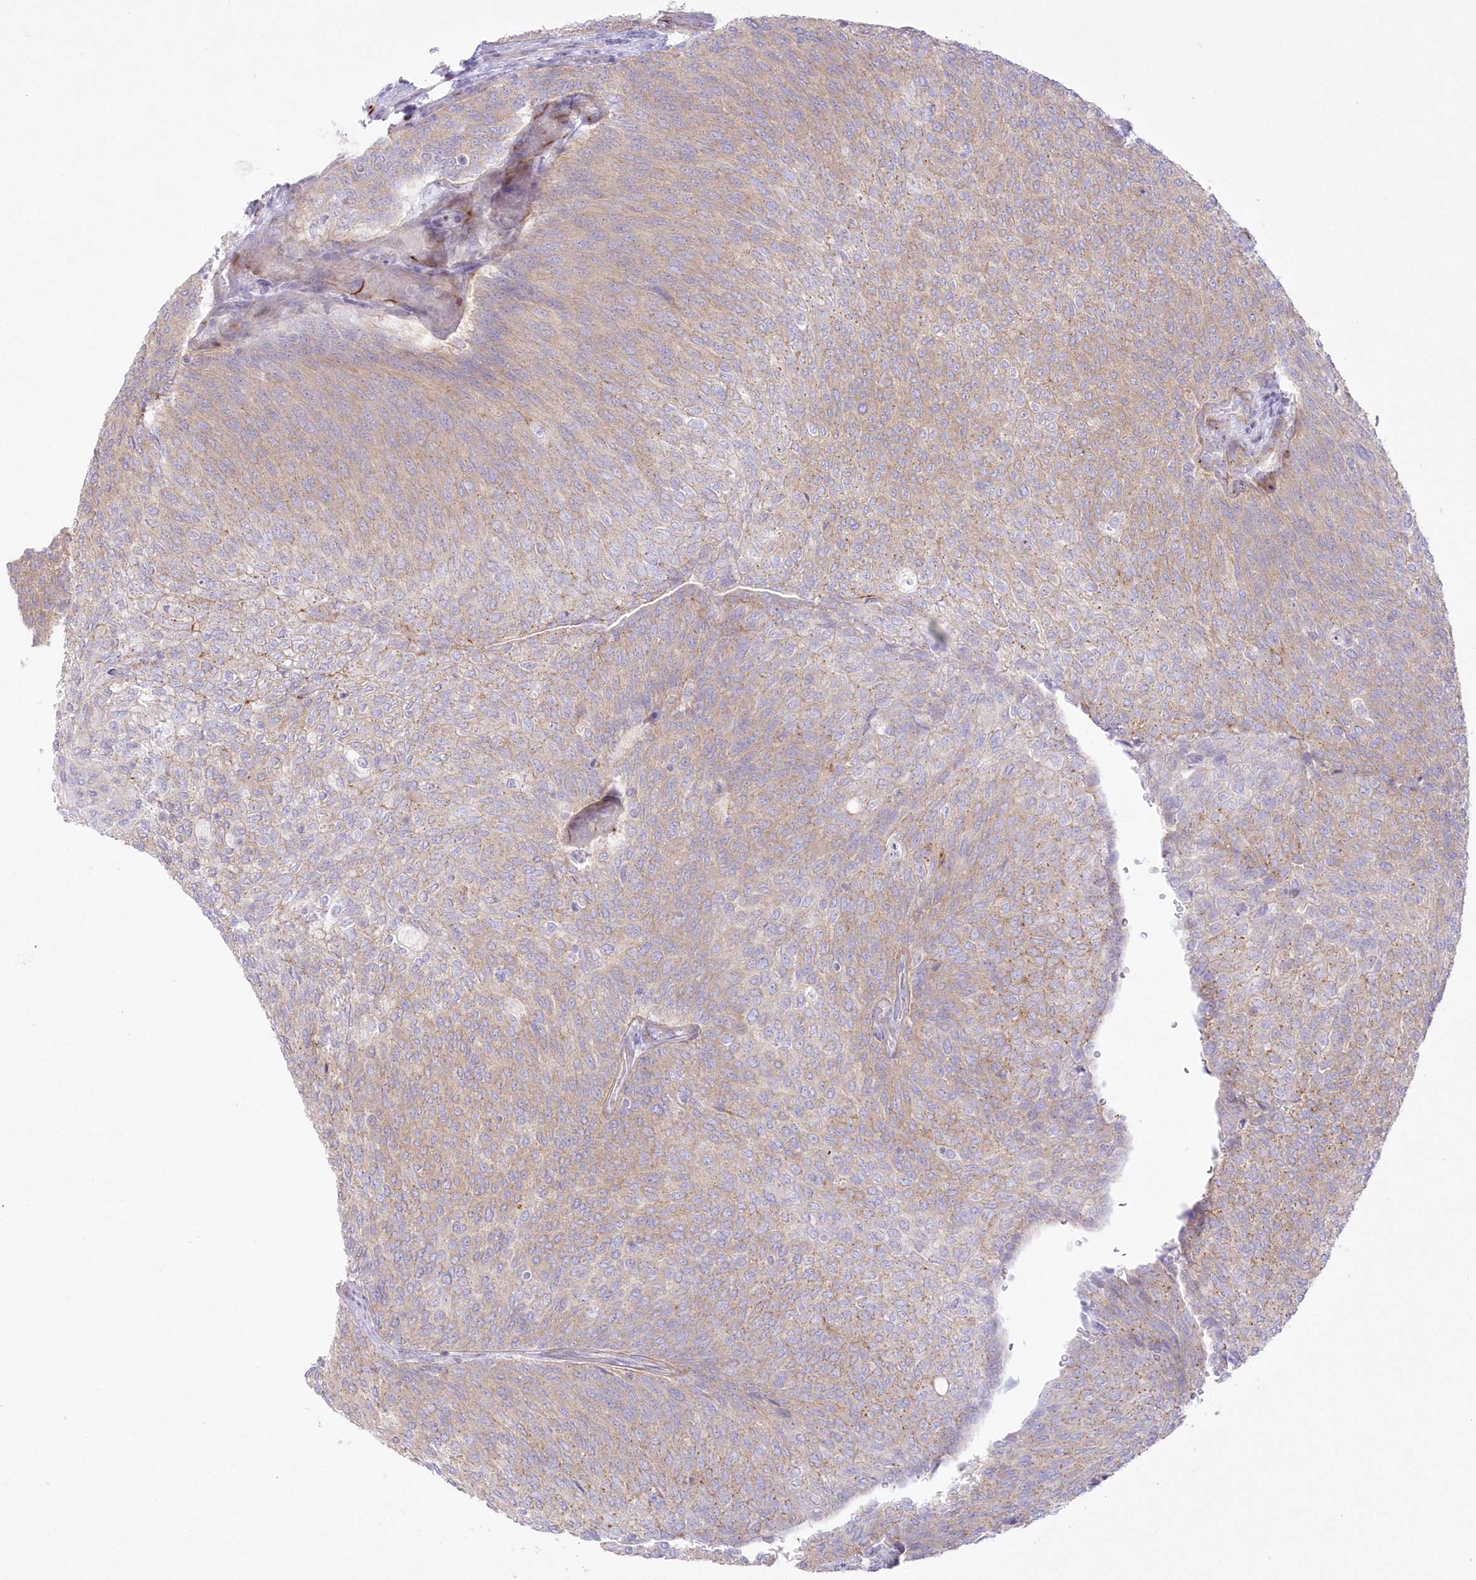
{"staining": {"intensity": "weak", "quantity": ">75%", "location": "cytoplasmic/membranous"}, "tissue": "urothelial cancer", "cell_type": "Tumor cells", "image_type": "cancer", "snomed": [{"axis": "morphology", "description": "Urothelial carcinoma, Low grade"}, {"axis": "topography", "description": "Urinary bladder"}], "caption": "The image demonstrates a brown stain indicating the presence of a protein in the cytoplasmic/membranous of tumor cells in urothelial cancer.", "gene": "ZNF843", "patient": {"sex": "female", "age": 79}}